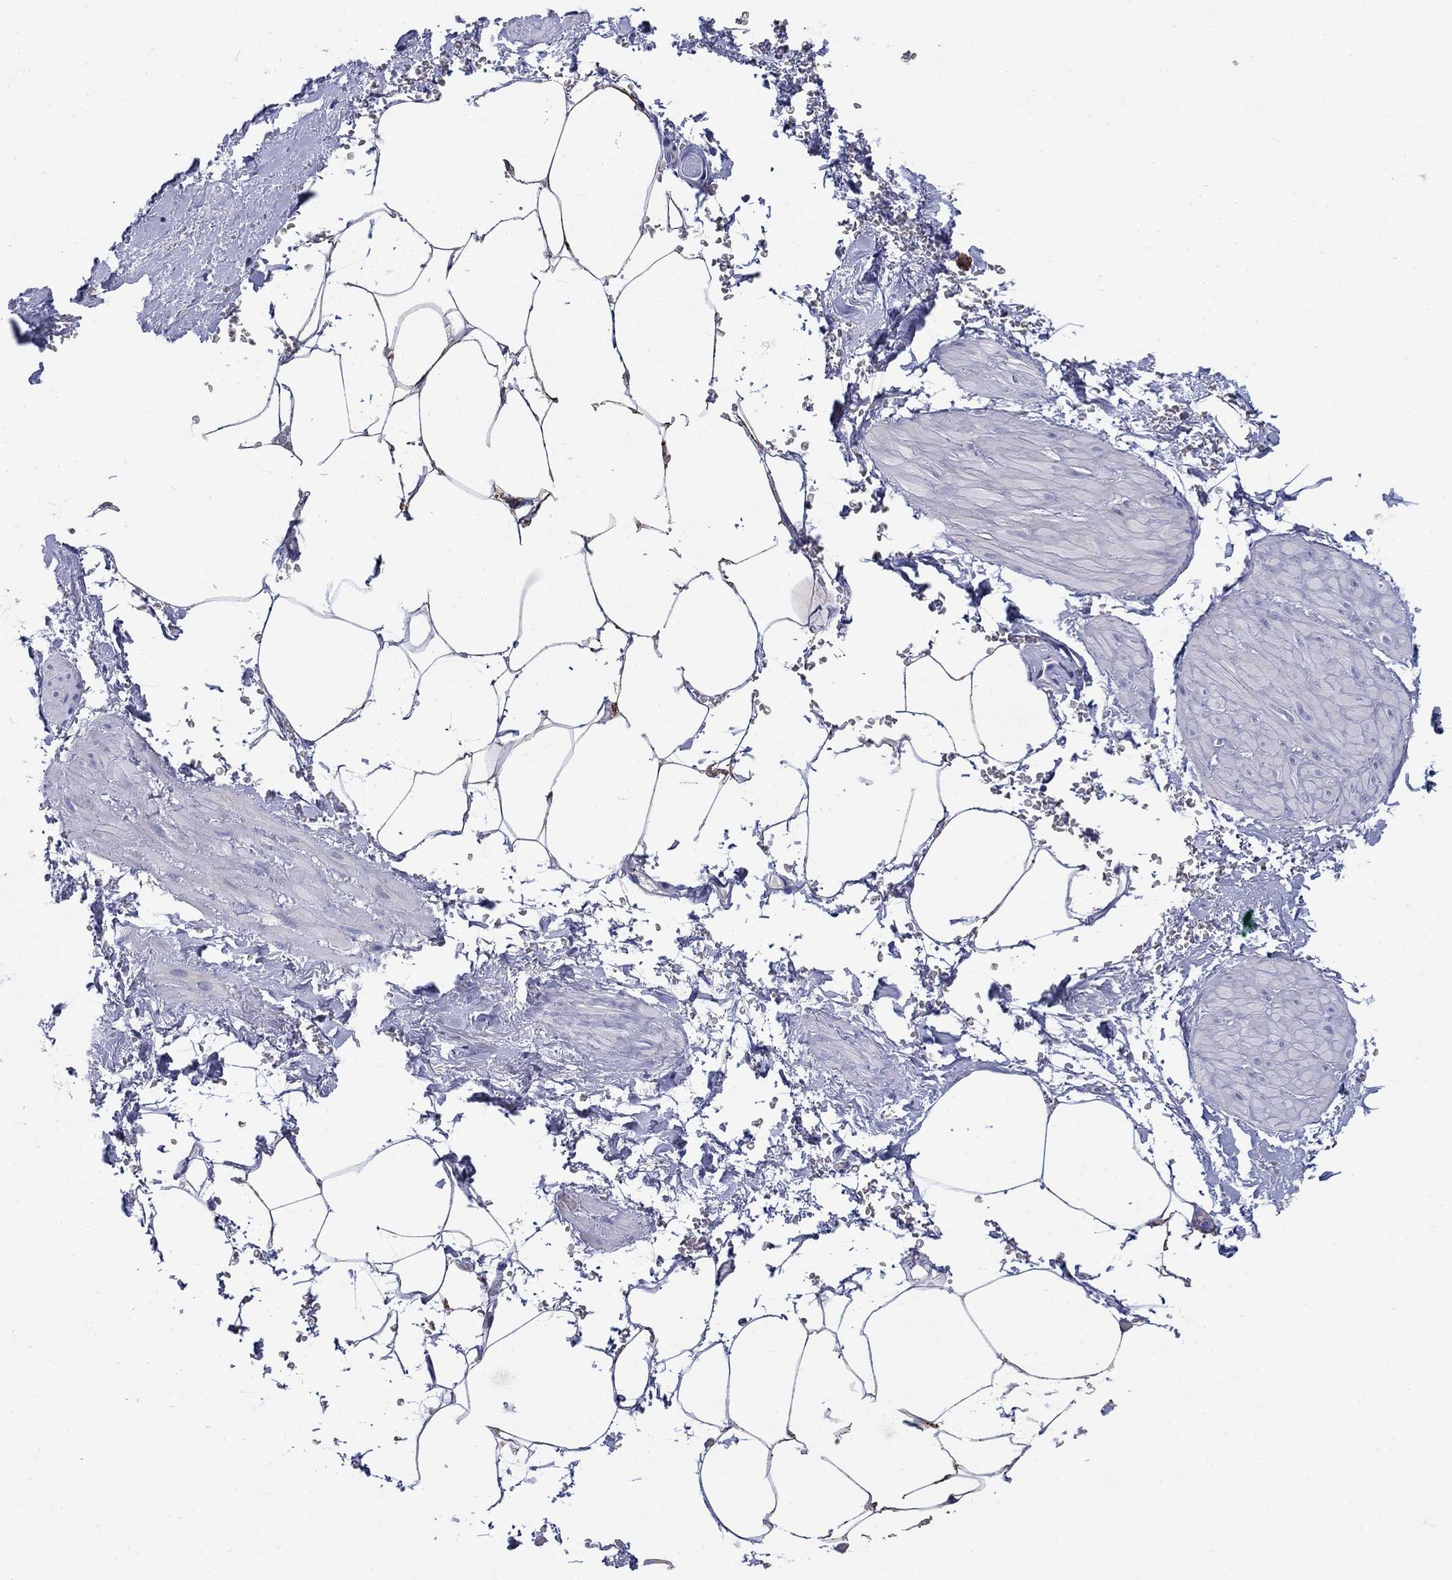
{"staining": {"intensity": "negative", "quantity": "none", "location": "none"}, "tissue": "adipose tissue", "cell_type": "Adipocytes", "image_type": "normal", "snomed": [{"axis": "morphology", "description": "Normal tissue, NOS"}, {"axis": "topography", "description": "Soft tissue"}, {"axis": "topography", "description": "Adipose tissue"}, {"axis": "topography", "description": "Vascular tissue"}, {"axis": "topography", "description": "Peripheral nerve tissue"}], "caption": "An IHC photomicrograph of normal adipose tissue is shown. There is no staining in adipocytes of adipose tissue.", "gene": "REEP2", "patient": {"sex": "male", "age": 68}}